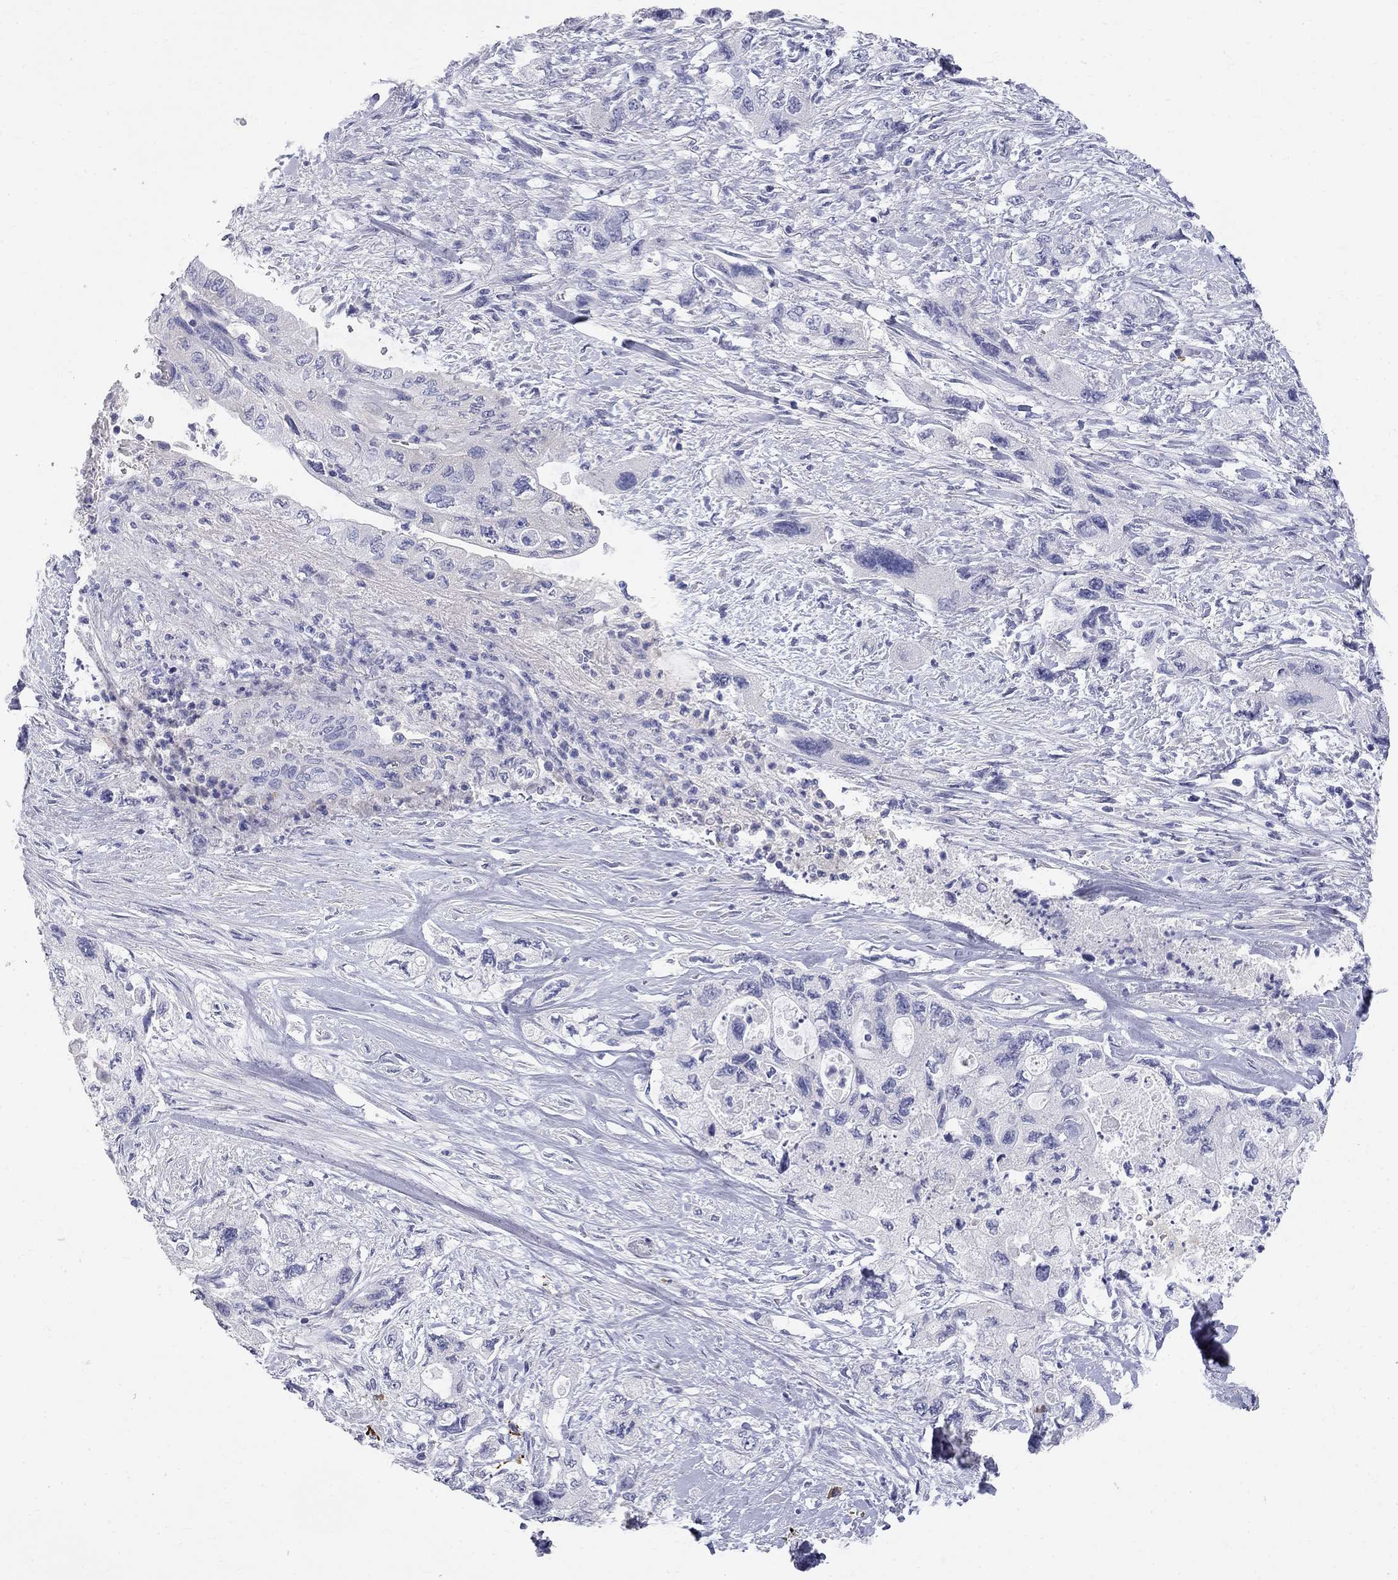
{"staining": {"intensity": "negative", "quantity": "none", "location": "none"}, "tissue": "pancreatic cancer", "cell_type": "Tumor cells", "image_type": "cancer", "snomed": [{"axis": "morphology", "description": "Adenocarcinoma, NOS"}, {"axis": "topography", "description": "Pancreas"}], "caption": "High power microscopy photomicrograph of an immunohistochemistry (IHC) image of adenocarcinoma (pancreatic), revealing no significant expression in tumor cells. The staining was performed using DAB to visualize the protein expression in brown, while the nuclei were stained in blue with hematoxylin (Magnification: 20x).", "gene": "PHOX2B", "patient": {"sex": "female", "age": 73}}